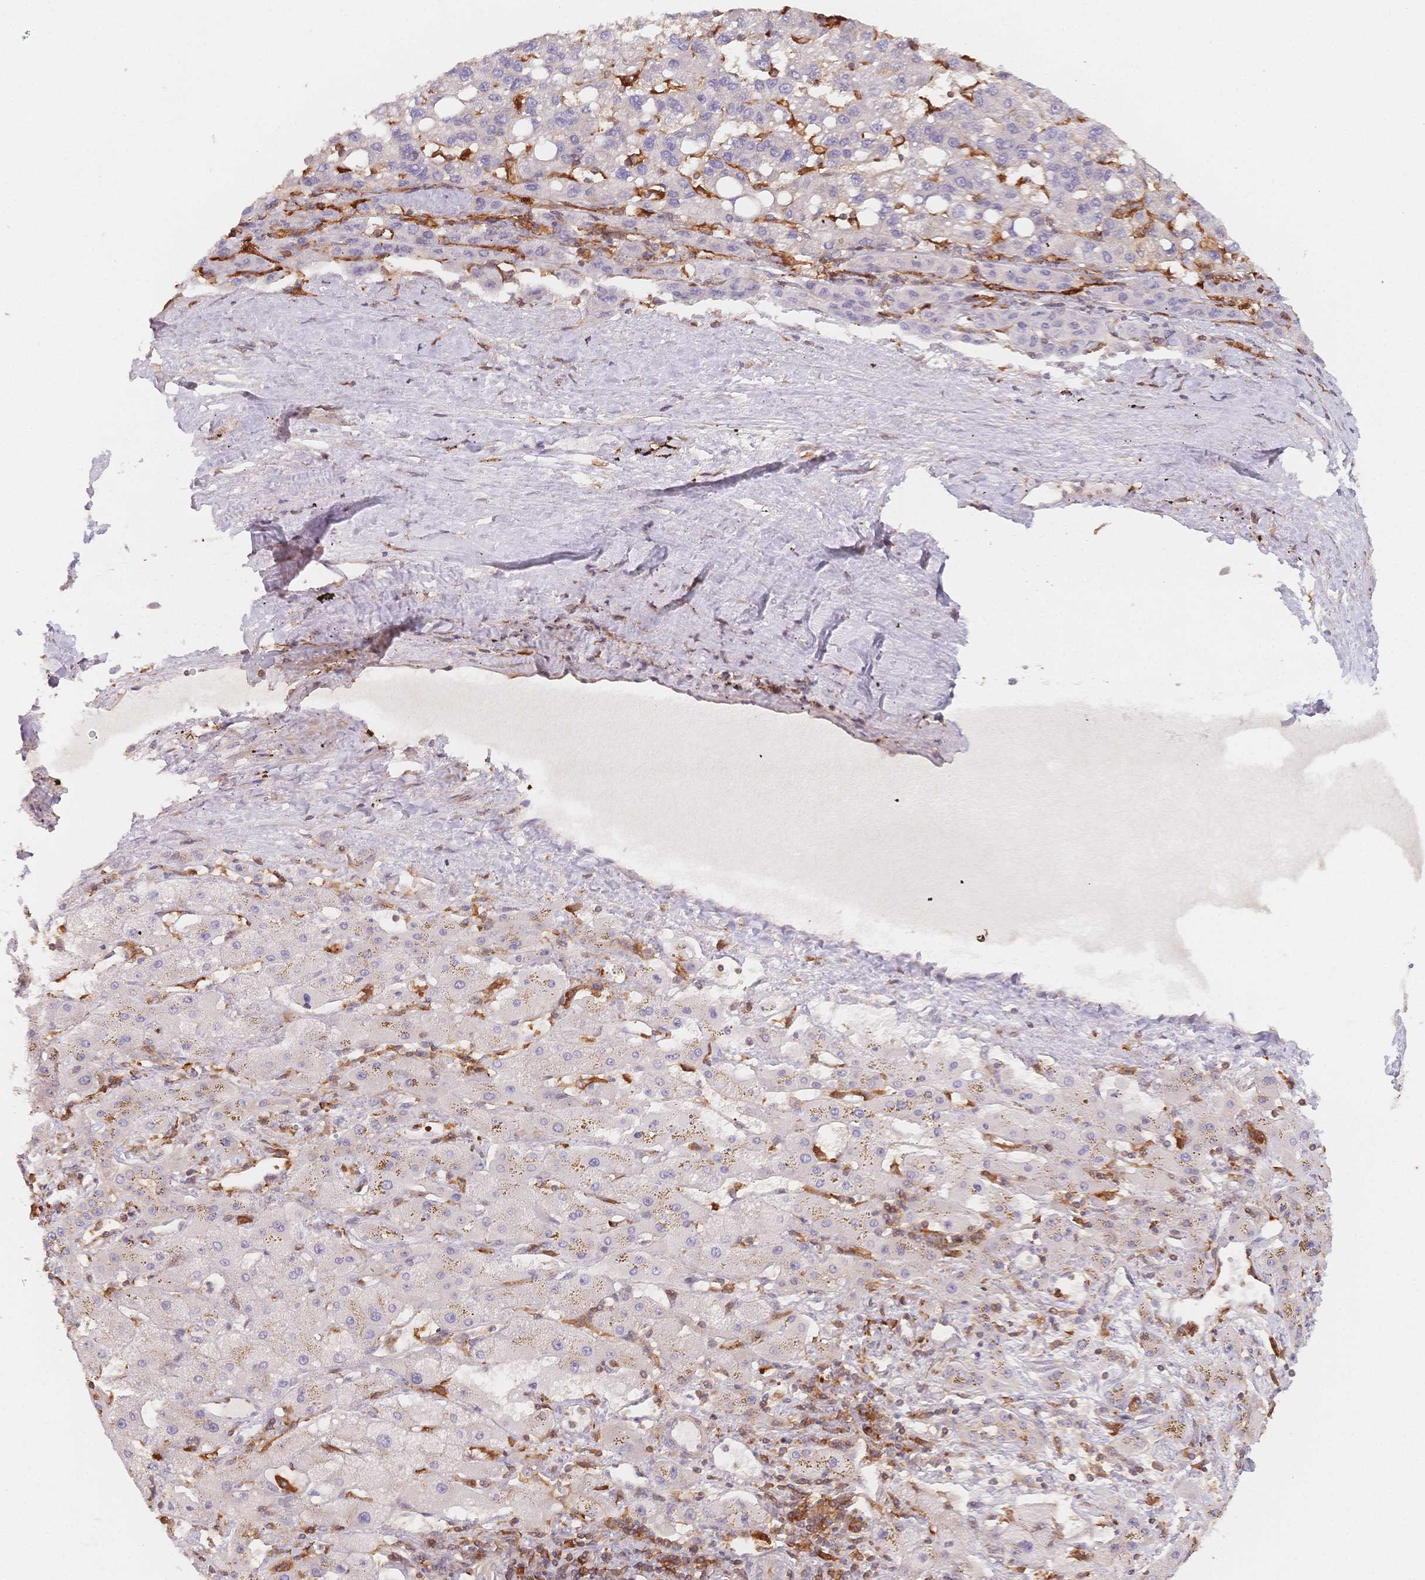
{"staining": {"intensity": "negative", "quantity": "none", "location": "none"}, "tissue": "liver cancer", "cell_type": "Tumor cells", "image_type": "cancer", "snomed": [{"axis": "morphology", "description": "Carcinoma, Hepatocellular, NOS"}, {"axis": "topography", "description": "Liver"}], "caption": "An image of human liver hepatocellular carcinoma is negative for staining in tumor cells. (Brightfield microscopy of DAB IHC at high magnification).", "gene": "C12orf75", "patient": {"sex": "female", "age": 82}}